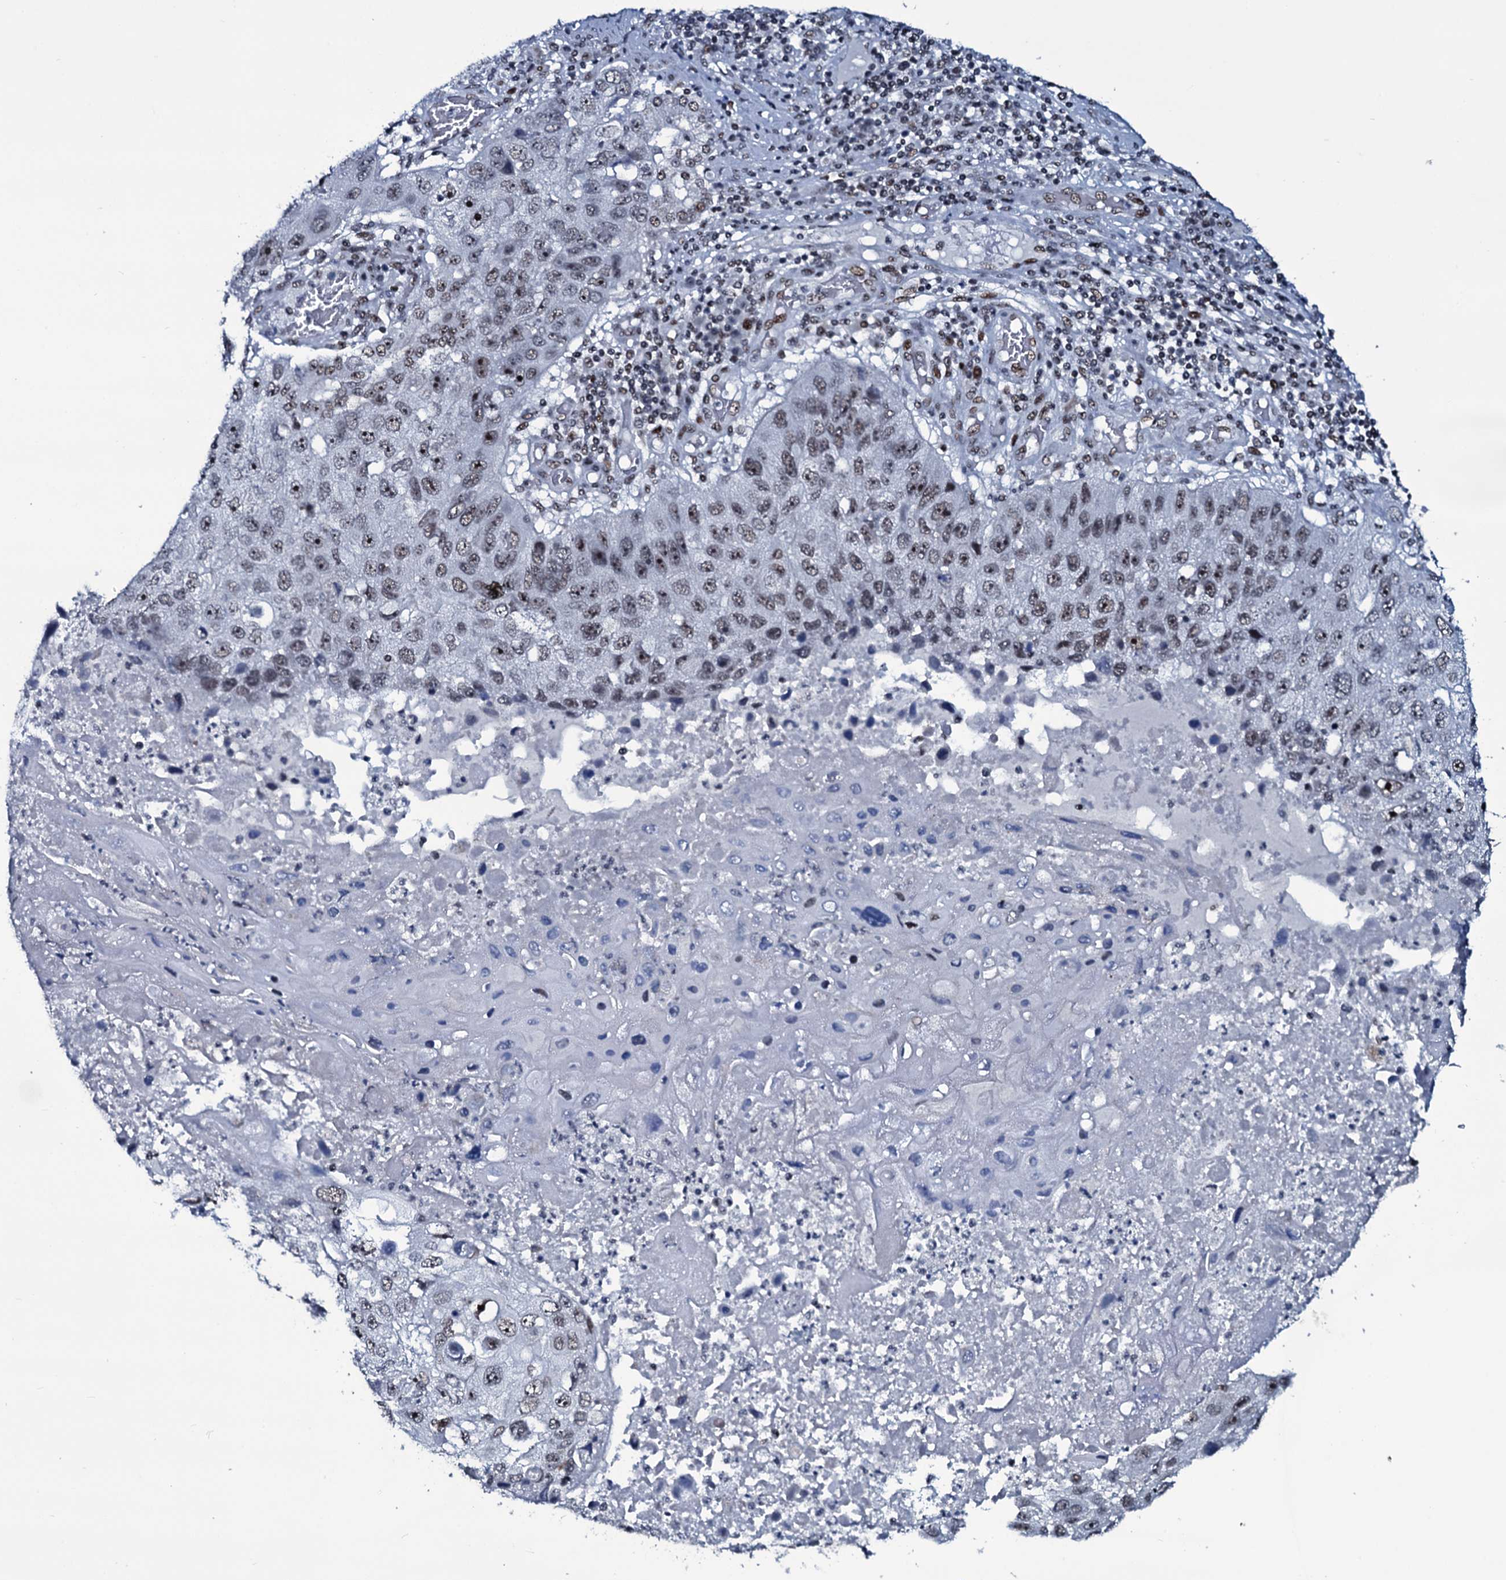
{"staining": {"intensity": "weak", "quantity": "25%-75%", "location": "nuclear"}, "tissue": "lung cancer", "cell_type": "Tumor cells", "image_type": "cancer", "snomed": [{"axis": "morphology", "description": "Squamous cell carcinoma, NOS"}, {"axis": "topography", "description": "Lung"}], "caption": "Immunohistochemistry photomicrograph of neoplastic tissue: human squamous cell carcinoma (lung) stained using immunohistochemistry shows low levels of weak protein expression localized specifically in the nuclear of tumor cells, appearing as a nuclear brown color.", "gene": "ZMIZ2", "patient": {"sex": "male", "age": 61}}